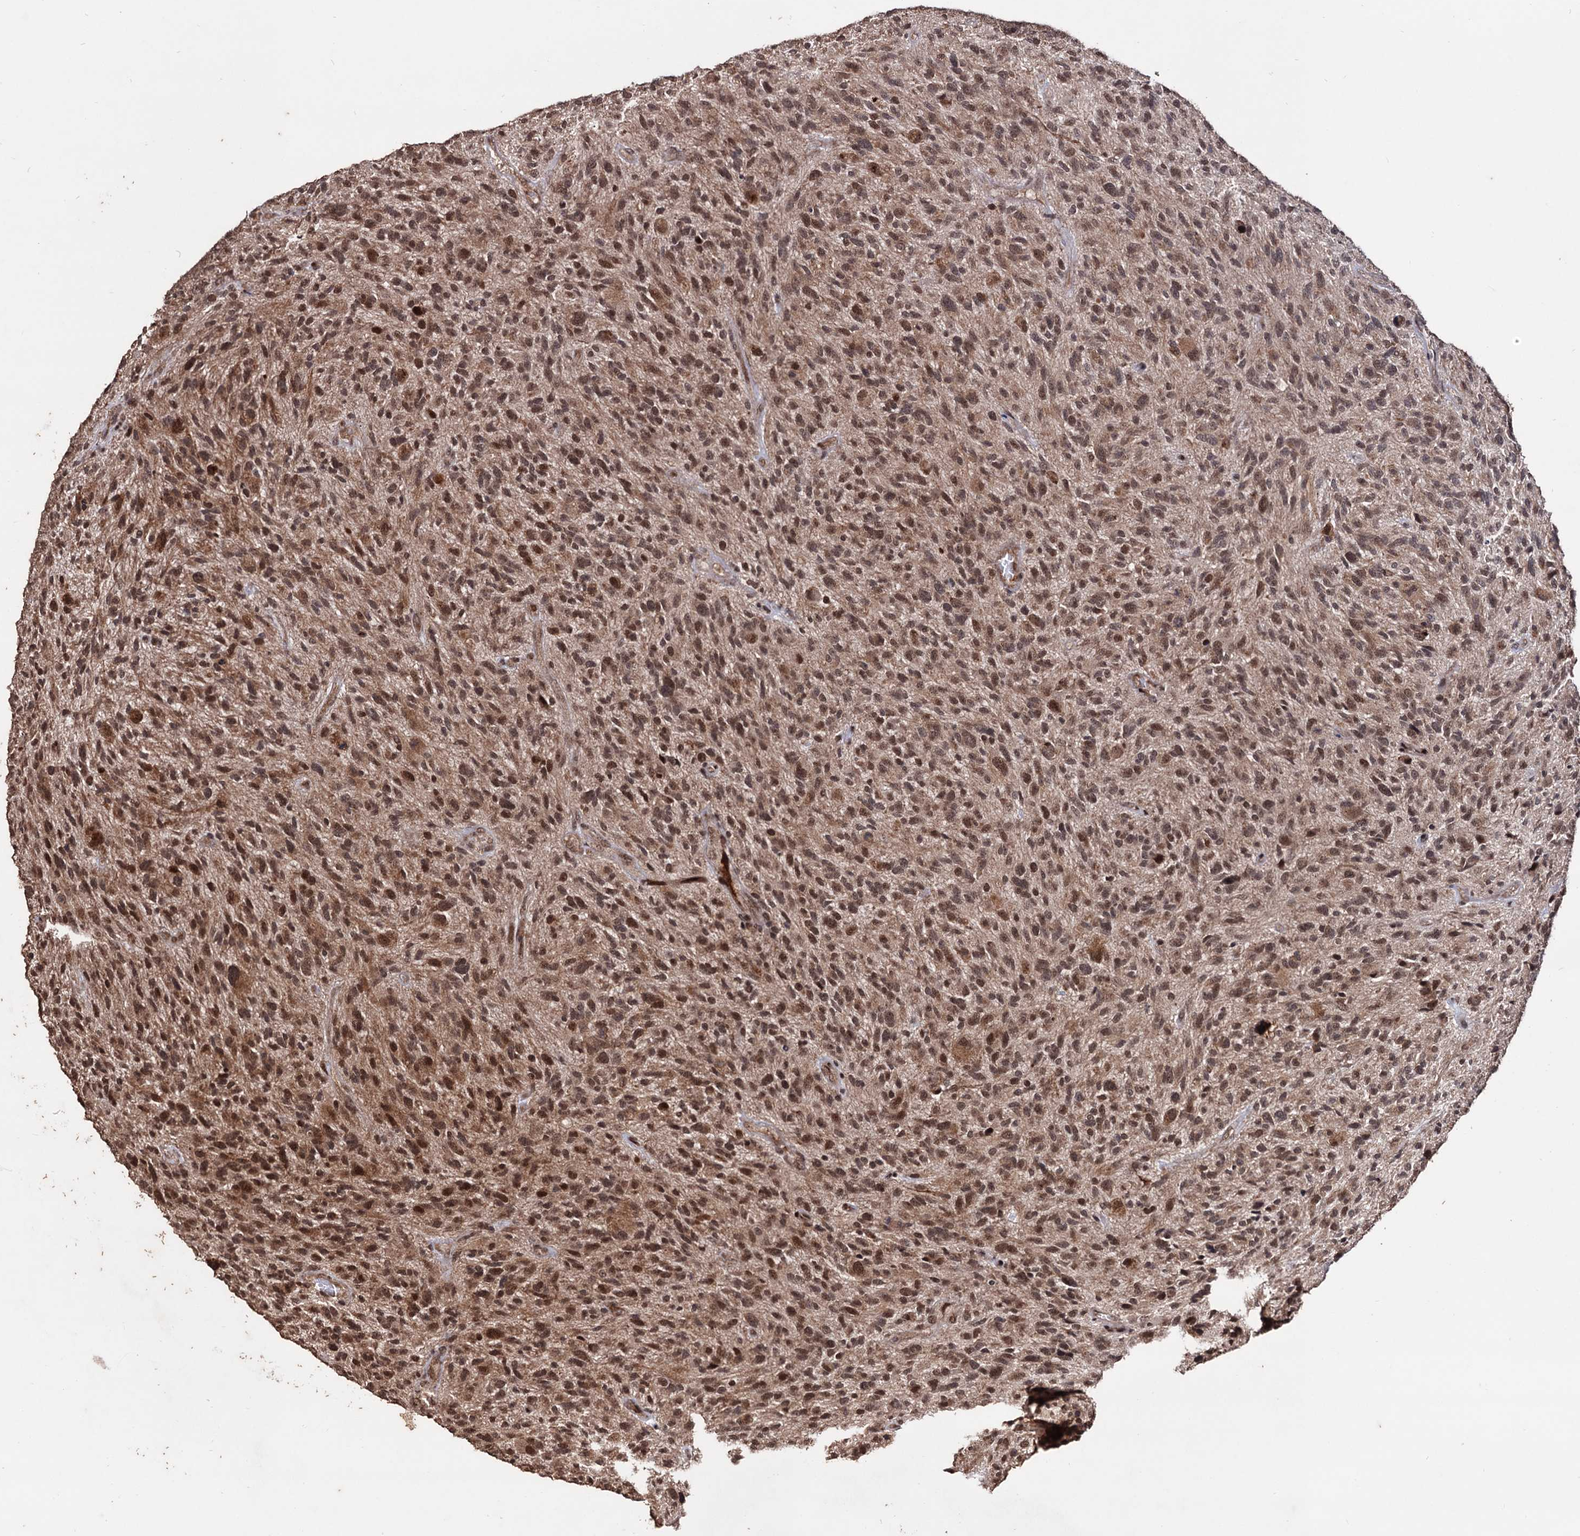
{"staining": {"intensity": "moderate", "quantity": ">75%", "location": "cytoplasmic/membranous,nuclear"}, "tissue": "glioma", "cell_type": "Tumor cells", "image_type": "cancer", "snomed": [{"axis": "morphology", "description": "Glioma, malignant, High grade"}, {"axis": "topography", "description": "Brain"}], "caption": "High-grade glioma (malignant) was stained to show a protein in brown. There is medium levels of moderate cytoplasmic/membranous and nuclear expression in about >75% of tumor cells.", "gene": "KLF5", "patient": {"sex": "male", "age": 47}}